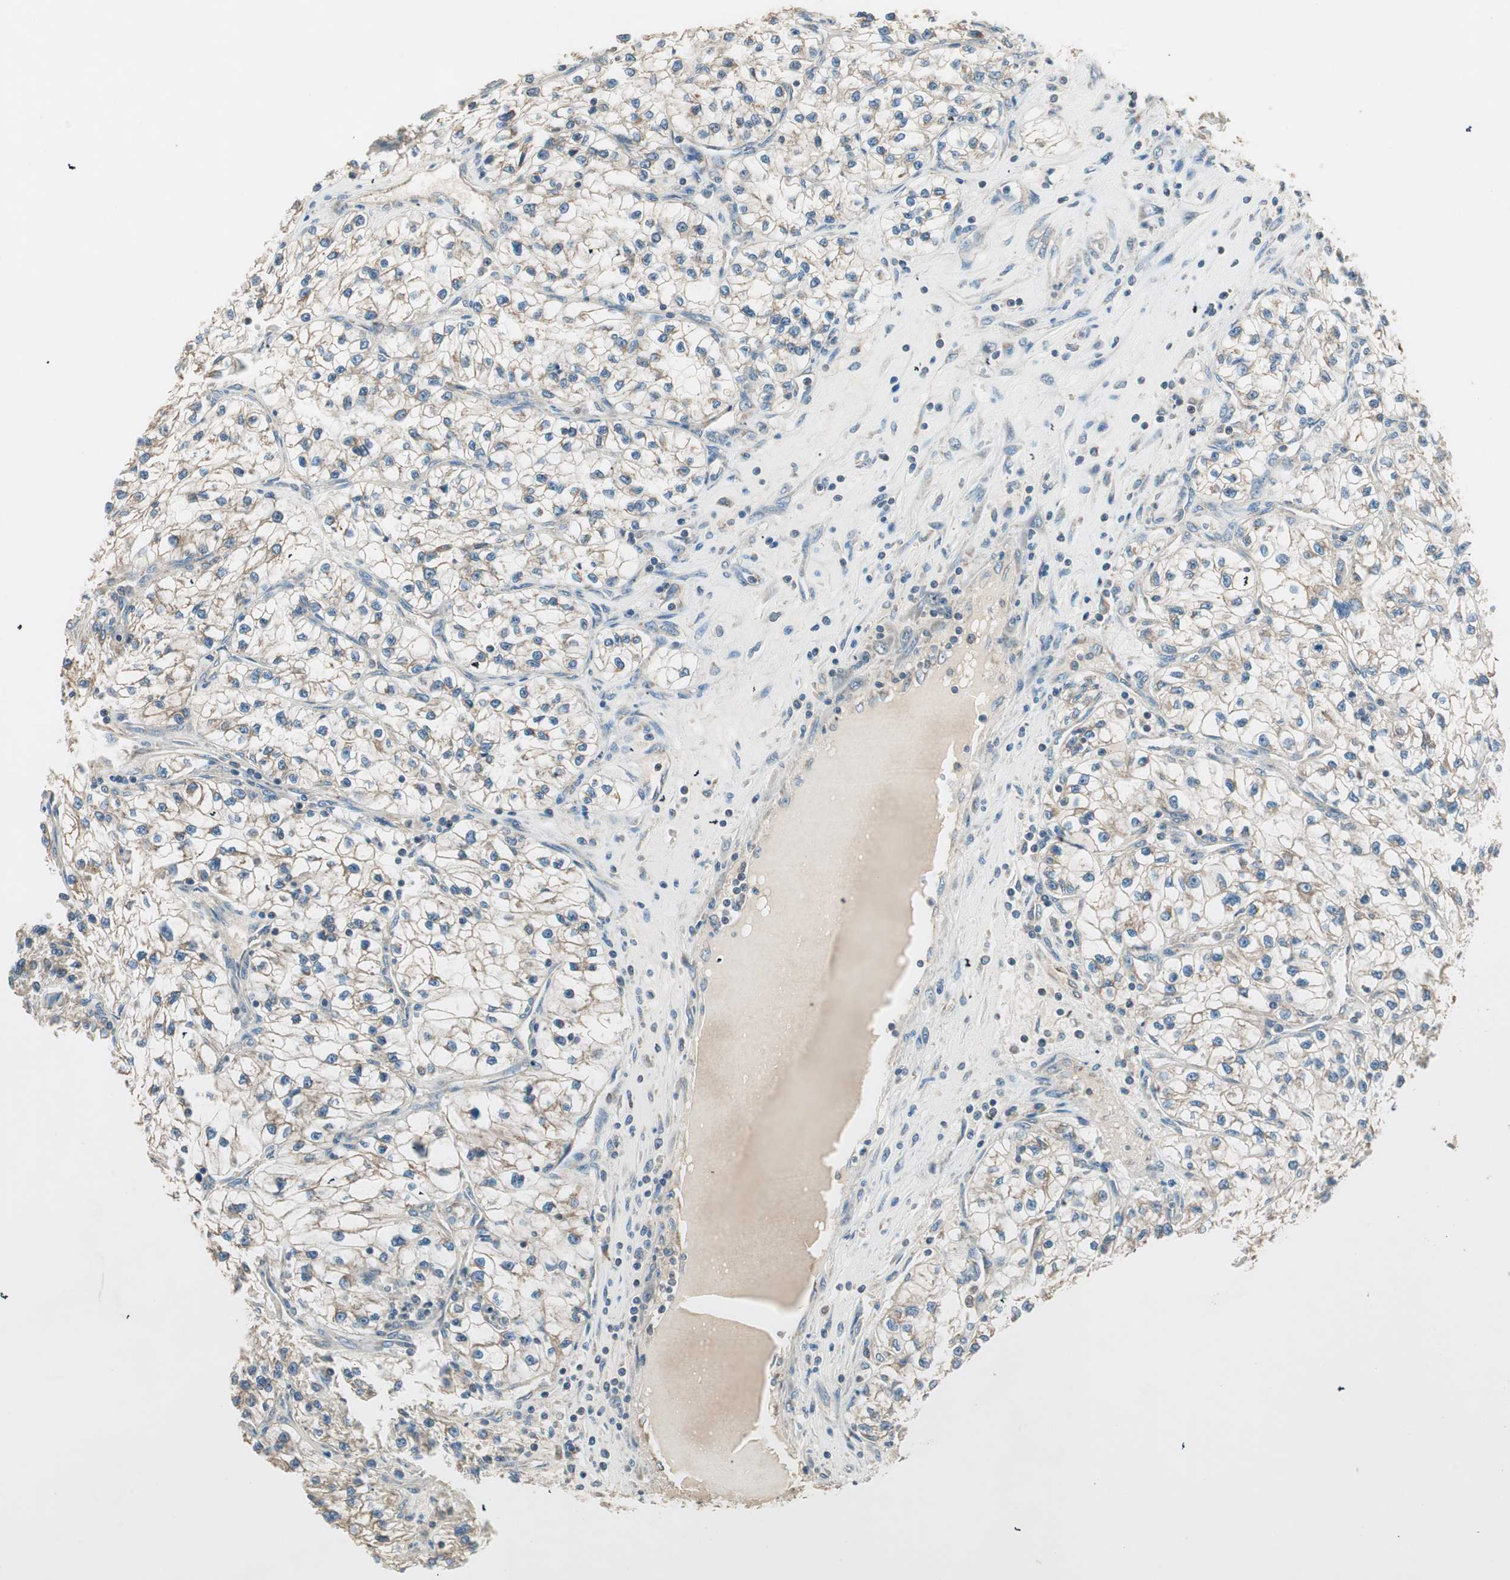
{"staining": {"intensity": "weak", "quantity": "25%-75%", "location": "cytoplasmic/membranous"}, "tissue": "renal cancer", "cell_type": "Tumor cells", "image_type": "cancer", "snomed": [{"axis": "morphology", "description": "Adenocarcinoma, NOS"}, {"axis": "topography", "description": "Kidney"}], "caption": "DAB (3,3'-diaminobenzidine) immunohistochemical staining of renal cancer (adenocarcinoma) demonstrates weak cytoplasmic/membranous protein positivity in about 25%-75% of tumor cells.", "gene": "TRIM21", "patient": {"sex": "female", "age": 57}}